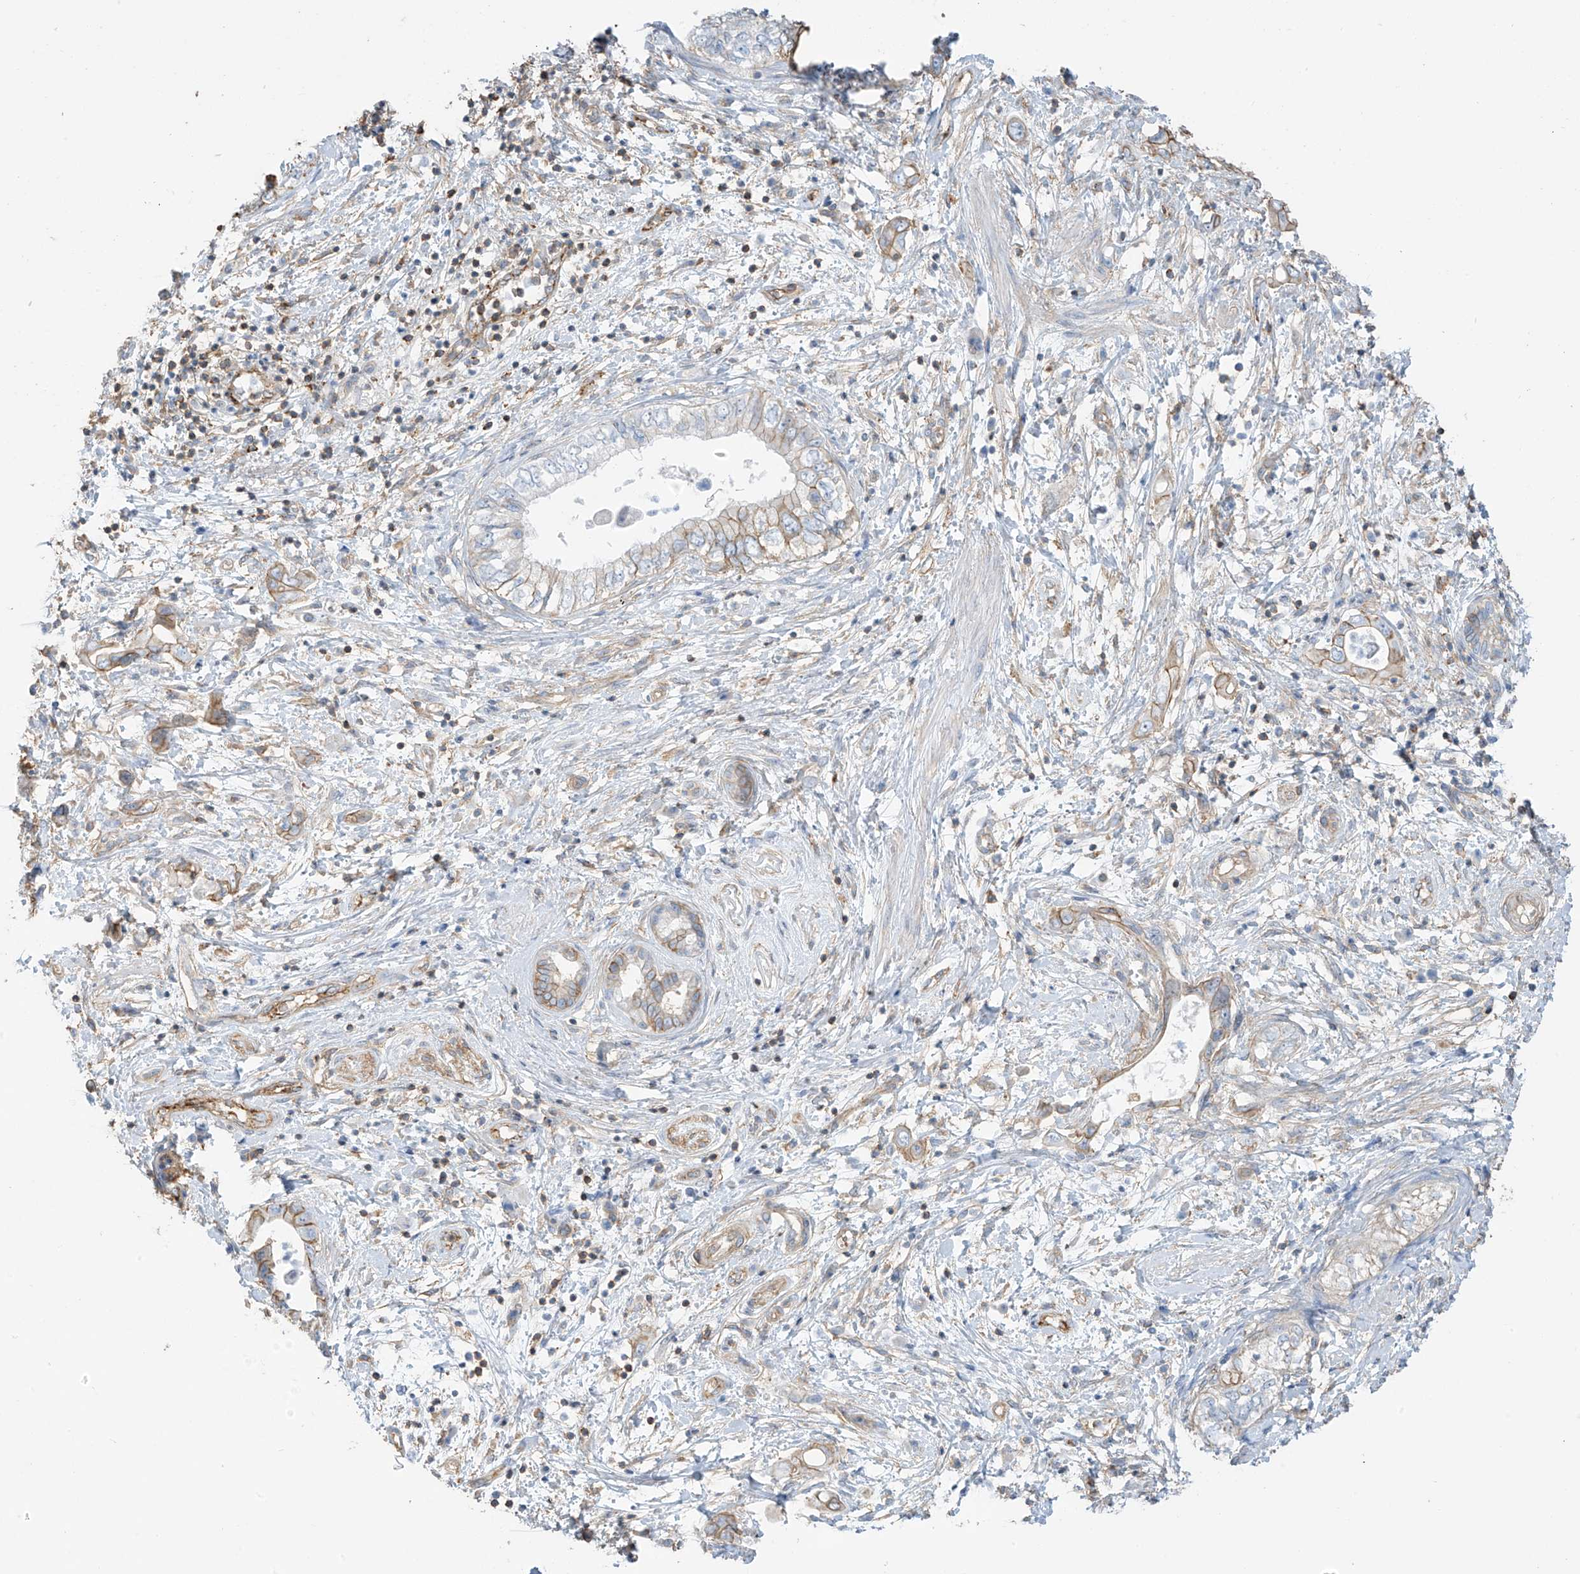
{"staining": {"intensity": "weak", "quantity": ">75%", "location": "cytoplasmic/membranous"}, "tissue": "pancreatic cancer", "cell_type": "Tumor cells", "image_type": "cancer", "snomed": [{"axis": "morphology", "description": "Adenocarcinoma, NOS"}, {"axis": "topography", "description": "Pancreas"}], "caption": "Immunohistochemistry (IHC) (DAB (3,3'-diaminobenzidine)) staining of human pancreatic cancer shows weak cytoplasmic/membranous protein staining in about >75% of tumor cells.", "gene": "ZNF846", "patient": {"sex": "female", "age": 73}}